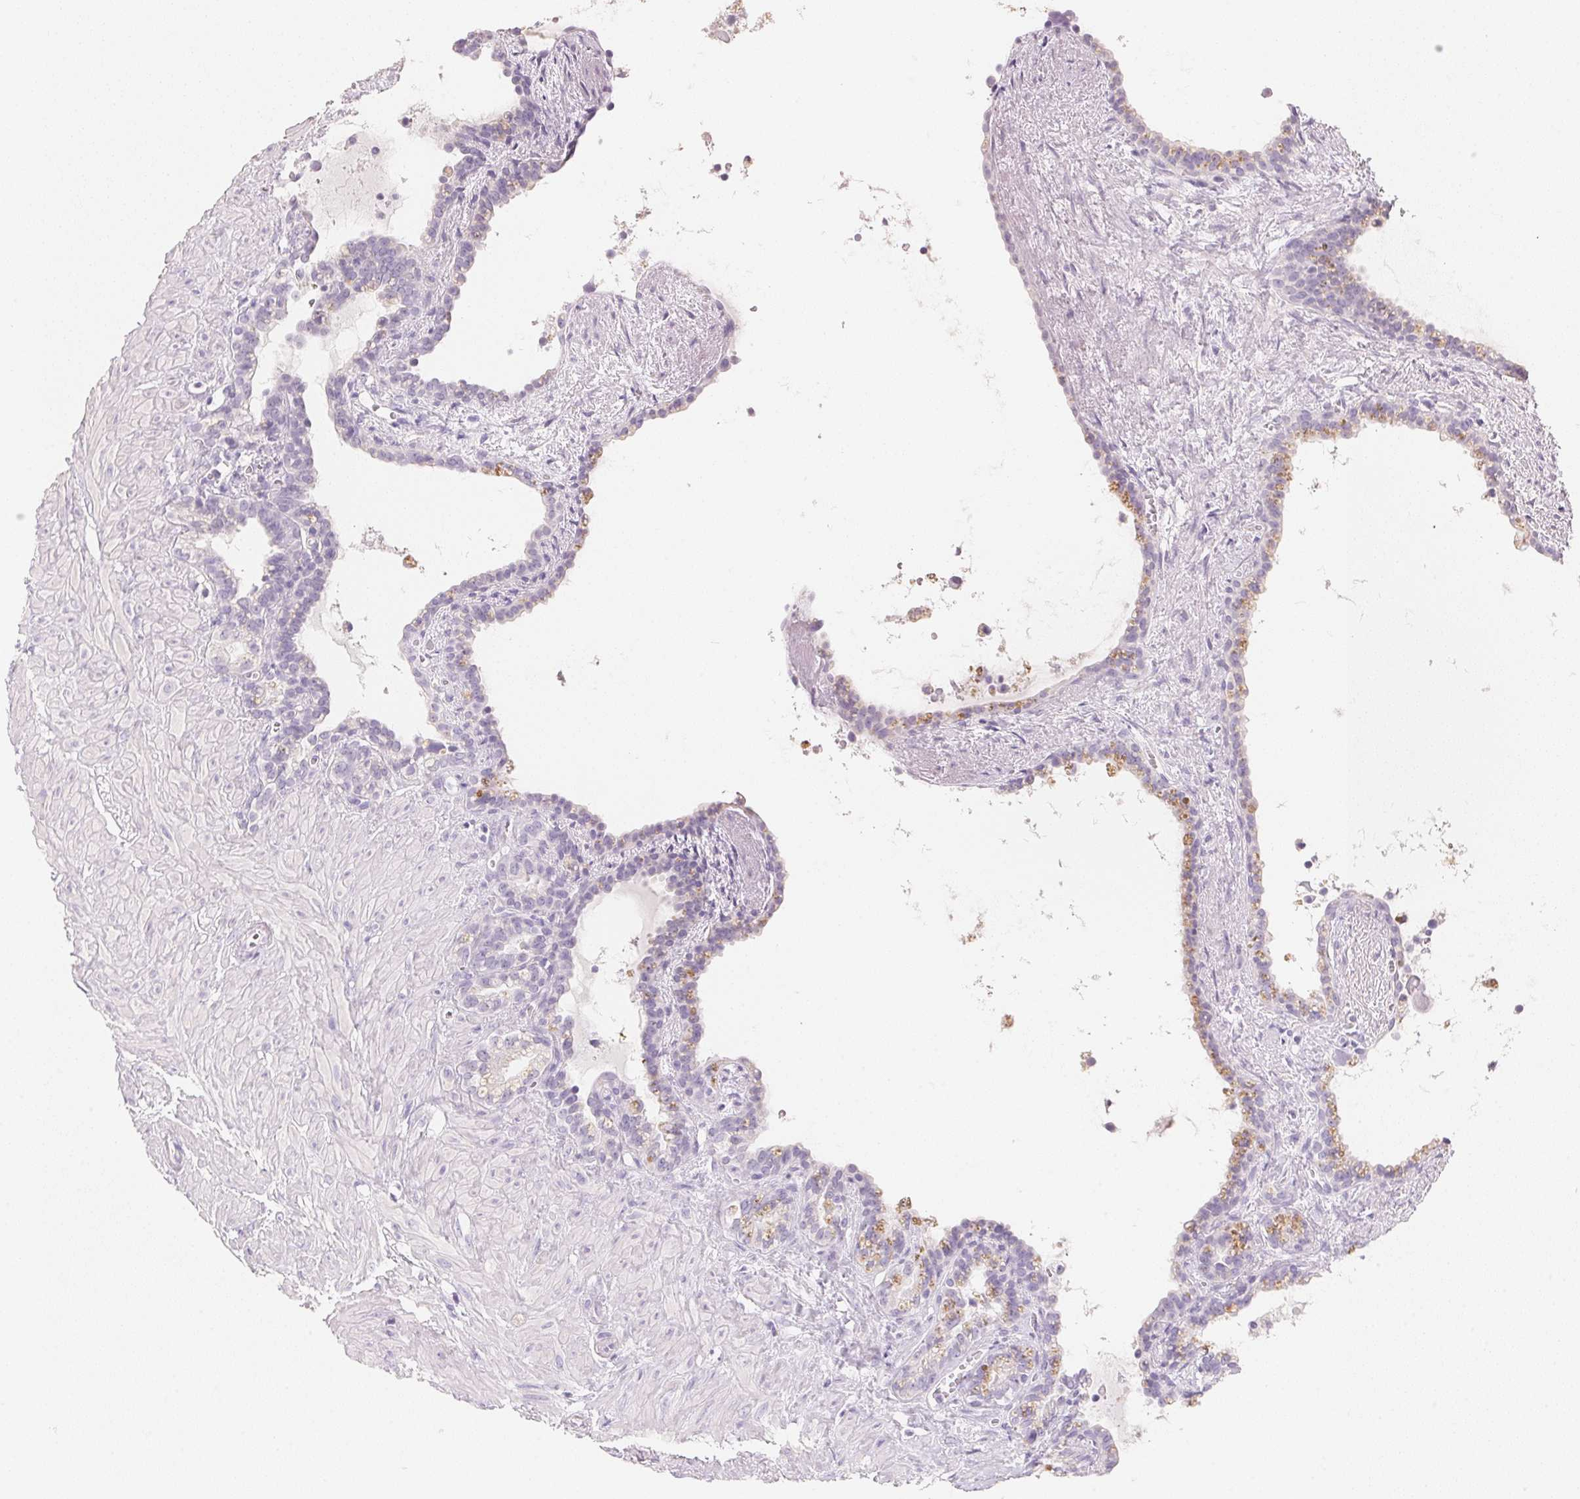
{"staining": {"intensity": "moderate", "quantity": "<25%", "location": "cytoplasmic/membranous"}, "tissue": "seminal vesicle", "cell_type": "Glandular cells", "image_type": "normal", "snomed": [{"axis": "morphology", "description": "Normal tissue, NOS"}, {"axis": "topography", "description": "Seminal veicle"}], "caption": "Protein analysis of normal seminal vesicle demonstrates moderate cytoplasmic/membranous expression in about <25% of glandular cells. (Brightfield microscopy of DAB IHC at high magnification).", "gene": "ACP3", "patient": {"sex": "male", "age": 76}}